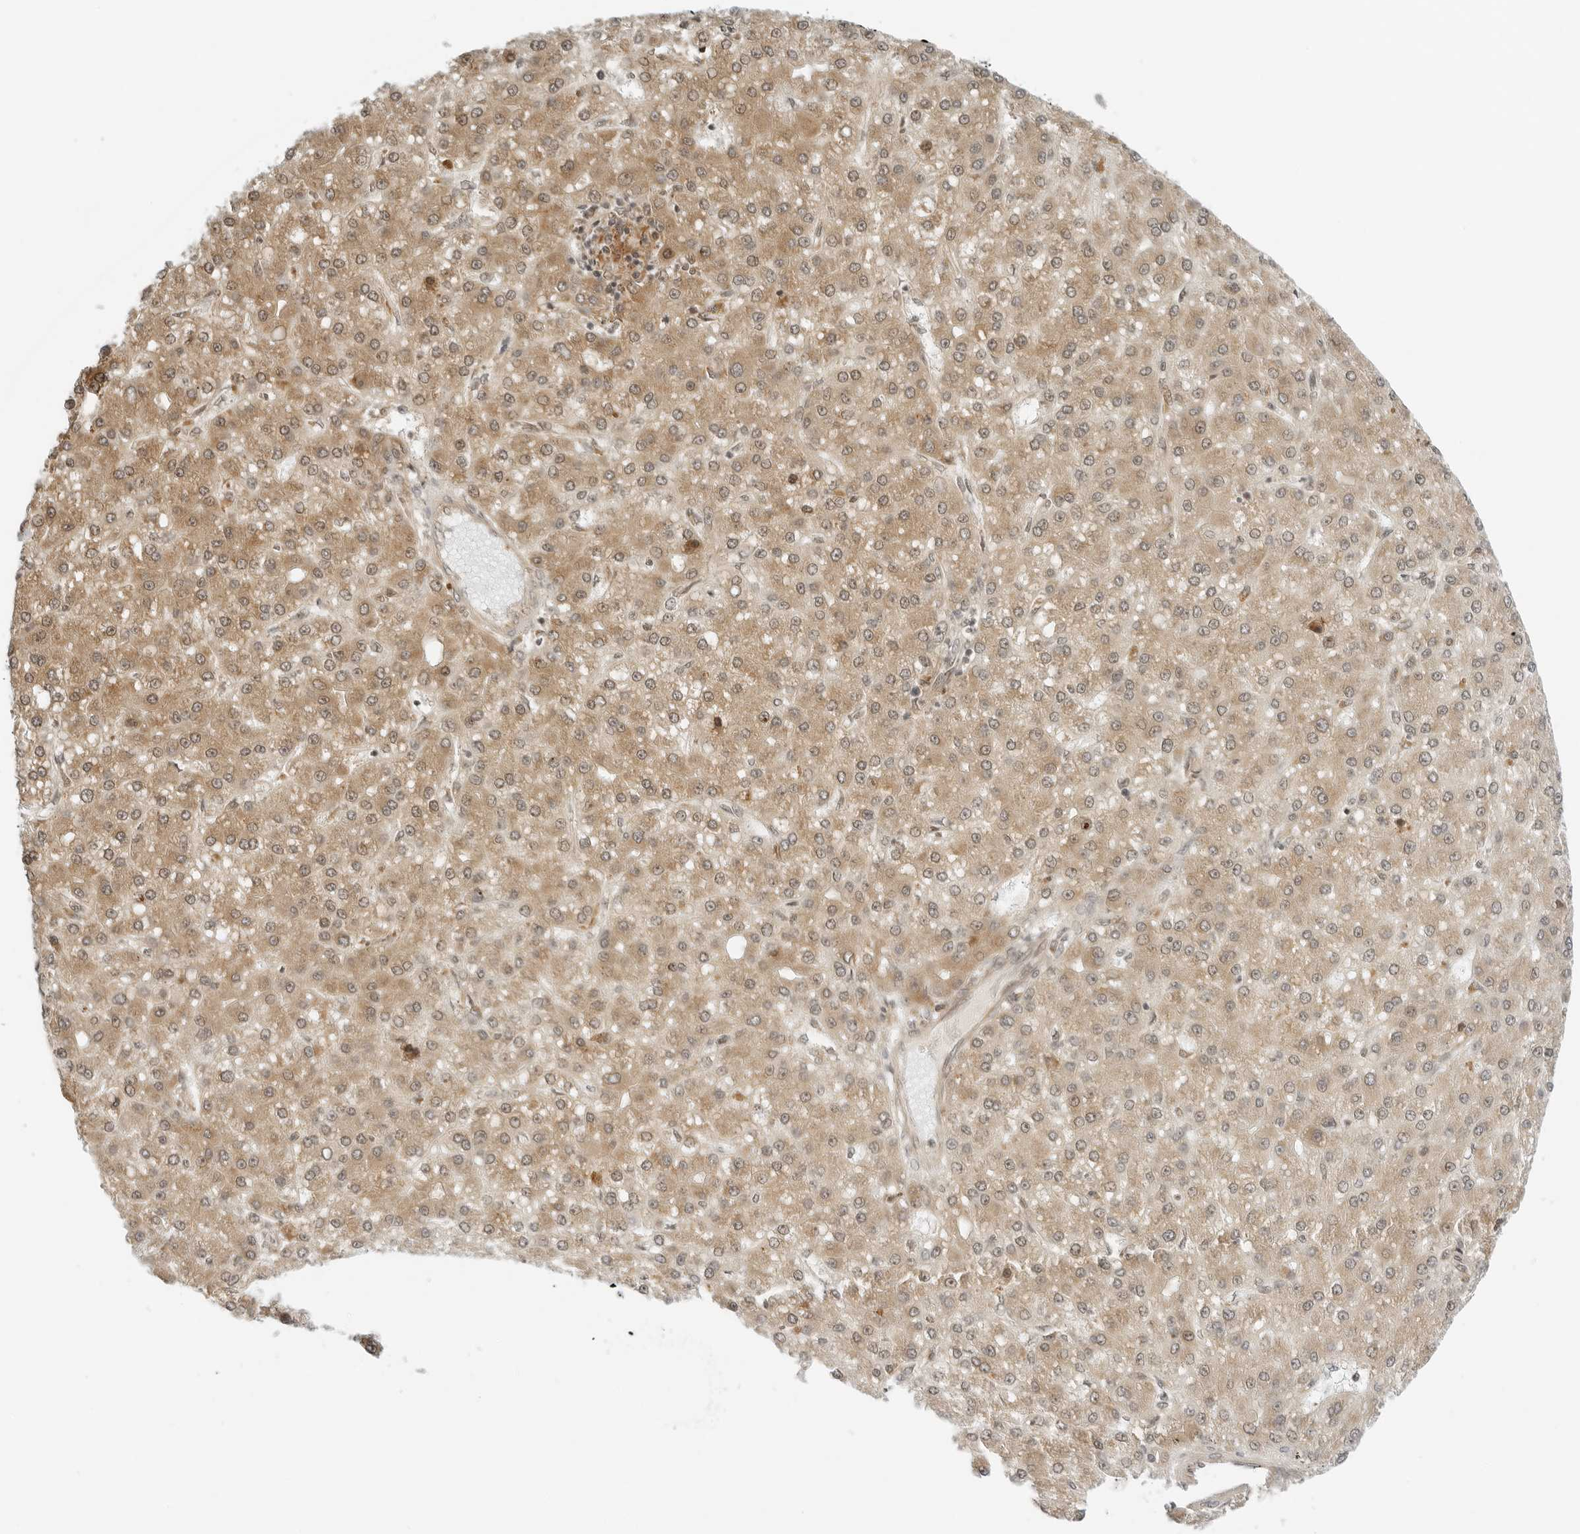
{"staining": {"intensity": "moderate", "quantity": ">75%", "location": "cytoplasmic/membranous,nuclear"}, "tissue": "liver cancer", "cell_type": "Tumor cells", "image_type": "cancer", "snomed": [{"axis": "morphology", "description": "Carcinoma, Hepatocellular, NOS"}, {"axis": "topography", "description": "Liver"}], "caption": "Human liver cancer stained with a protein marker shows moderate staining in tumor cells.", "gene": "RC3H1", "patient": {"sex": "male", "age": 67}}